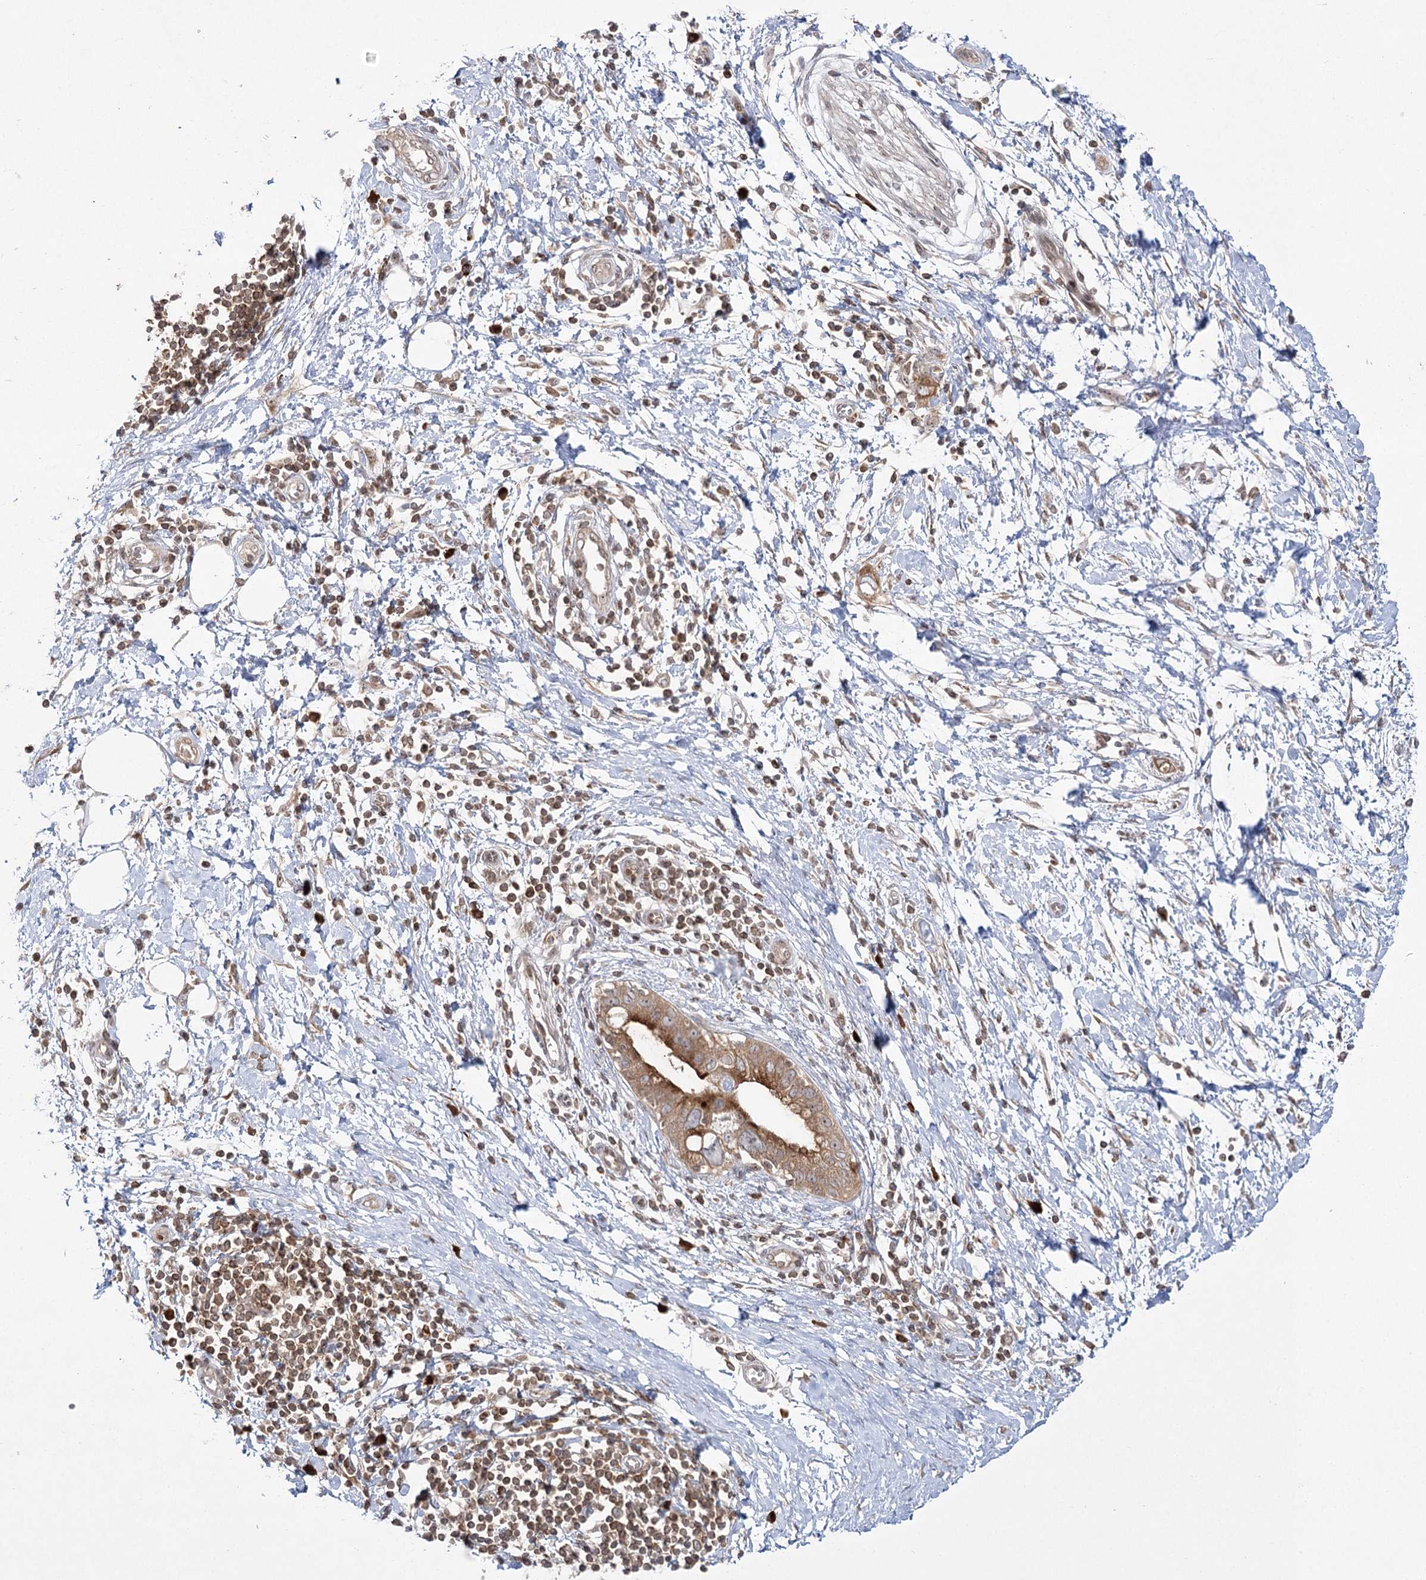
{"staining": {"intensity": "strong", "quantity": "25%-75%", "location": "cytoplasmic/membranous"}, "tissue": "pancreatic cancer", "cell_type": "Tumor cells", "image_type": "cancer", "snomed": [{"axis": "morphology", "description": "Normal tissue, NOS"}, {"axis": "morphology", "description": "Adenocarcinoma, NOS"}, {"axis": "topography", "description": "Pancreas"}, {"axis": "topography", "description": "Peripheral nerve tissue"}], "caption": "Protein expression by IHC demonstrates strong cytoplasmic/membranous positivity in about 25%-75% of tumor cells in adenocarcinoma (pancreatic). (Brightfield microscopy of DAB IHC at high magnification).", "gene": "SYTL1", "patient": {"sex": "male", "age": 59}}